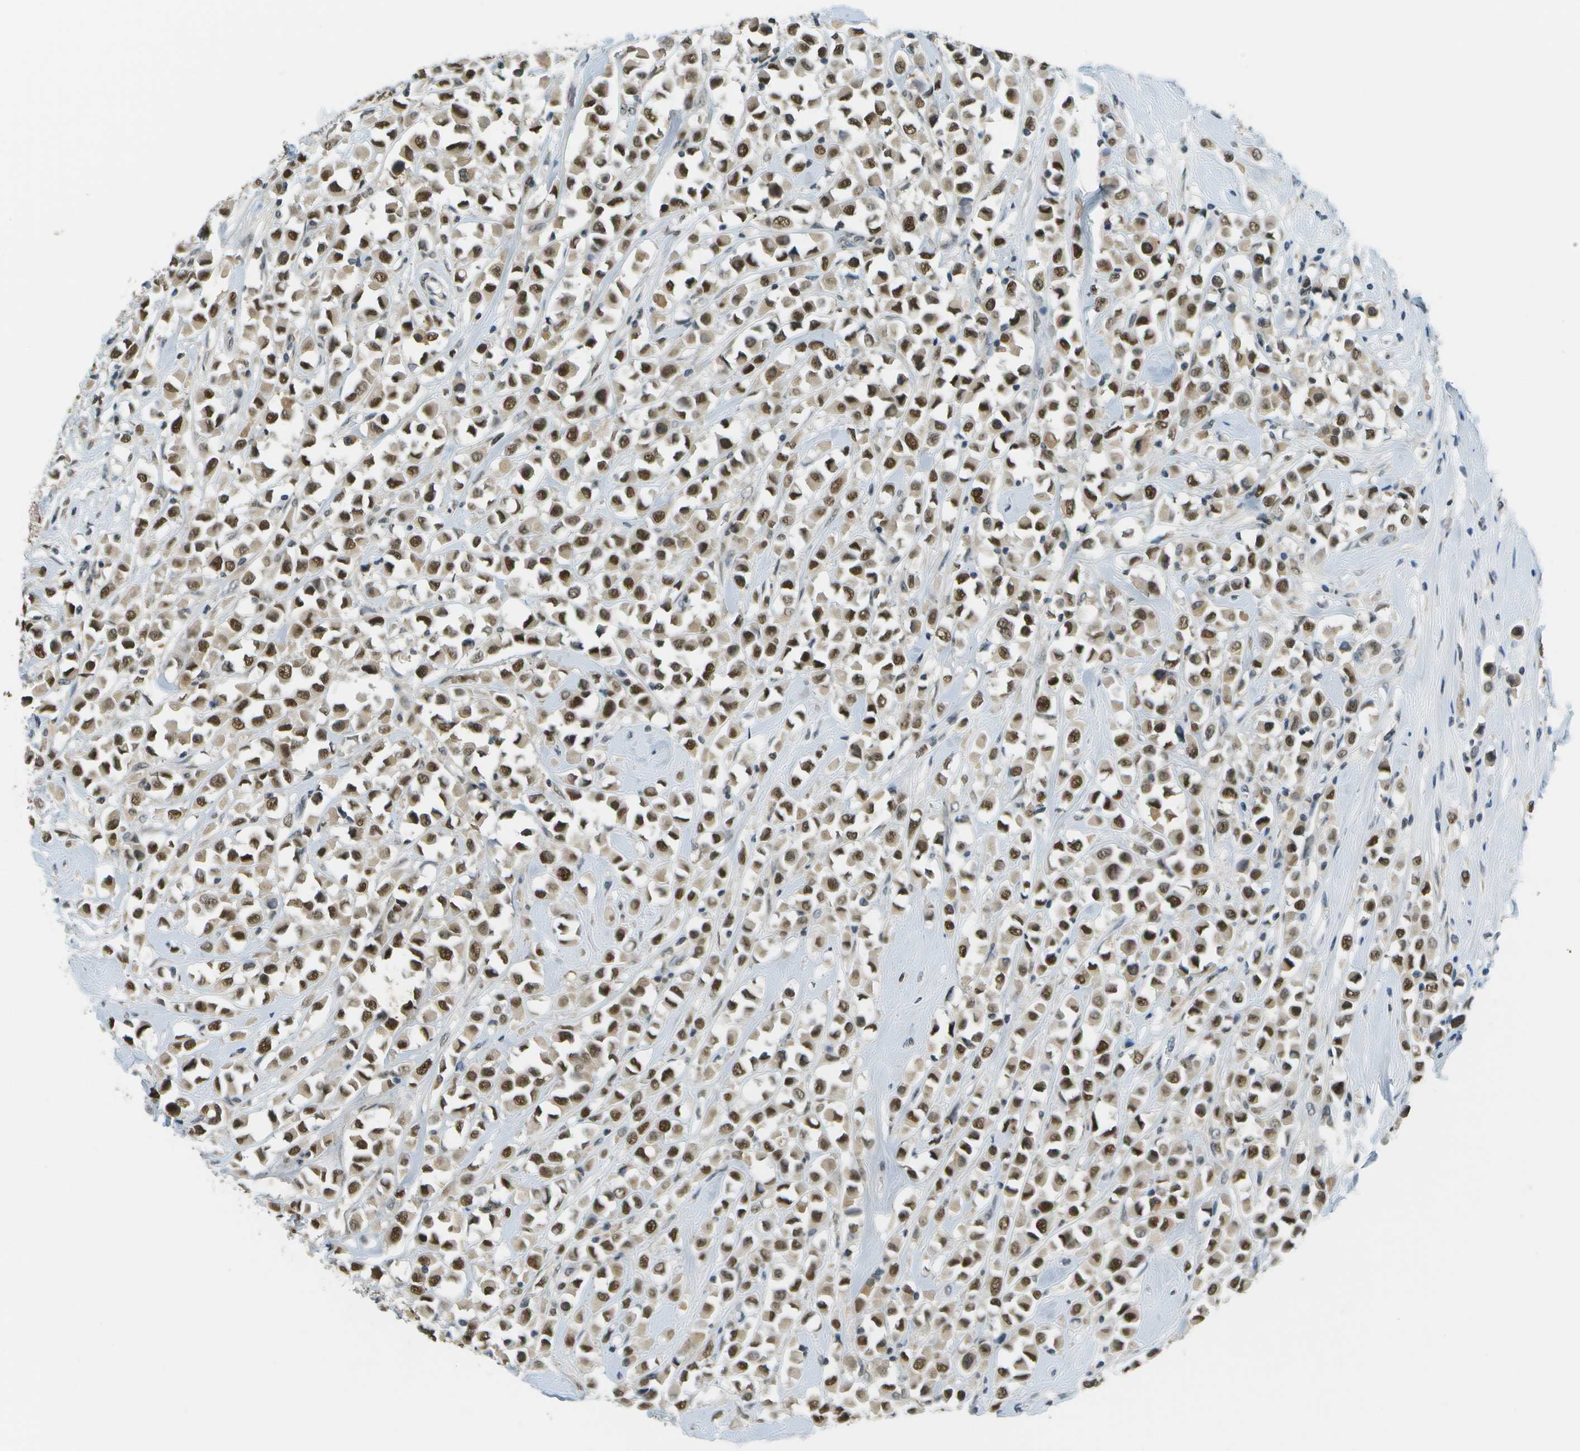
{"staining": {"intensity": "strong", "quantity": ">75%", "location": "nuclear"}, "tissue": "breast cancer", "cell_type": "Tumor cells", "image_type": "cancer", "snomed": [{"axis": "morphology", "description": "Duct carcinoma"}, {"axis": "topography", "description": "Breast"}], "caption": "The photomicrograph shows a brown stain indicating the presence of a protein in the nuclear of tumor cells in breast intraductal carcinoma.", "gene": "CBX5", "patient": {"sex": "female", "age": 61}}